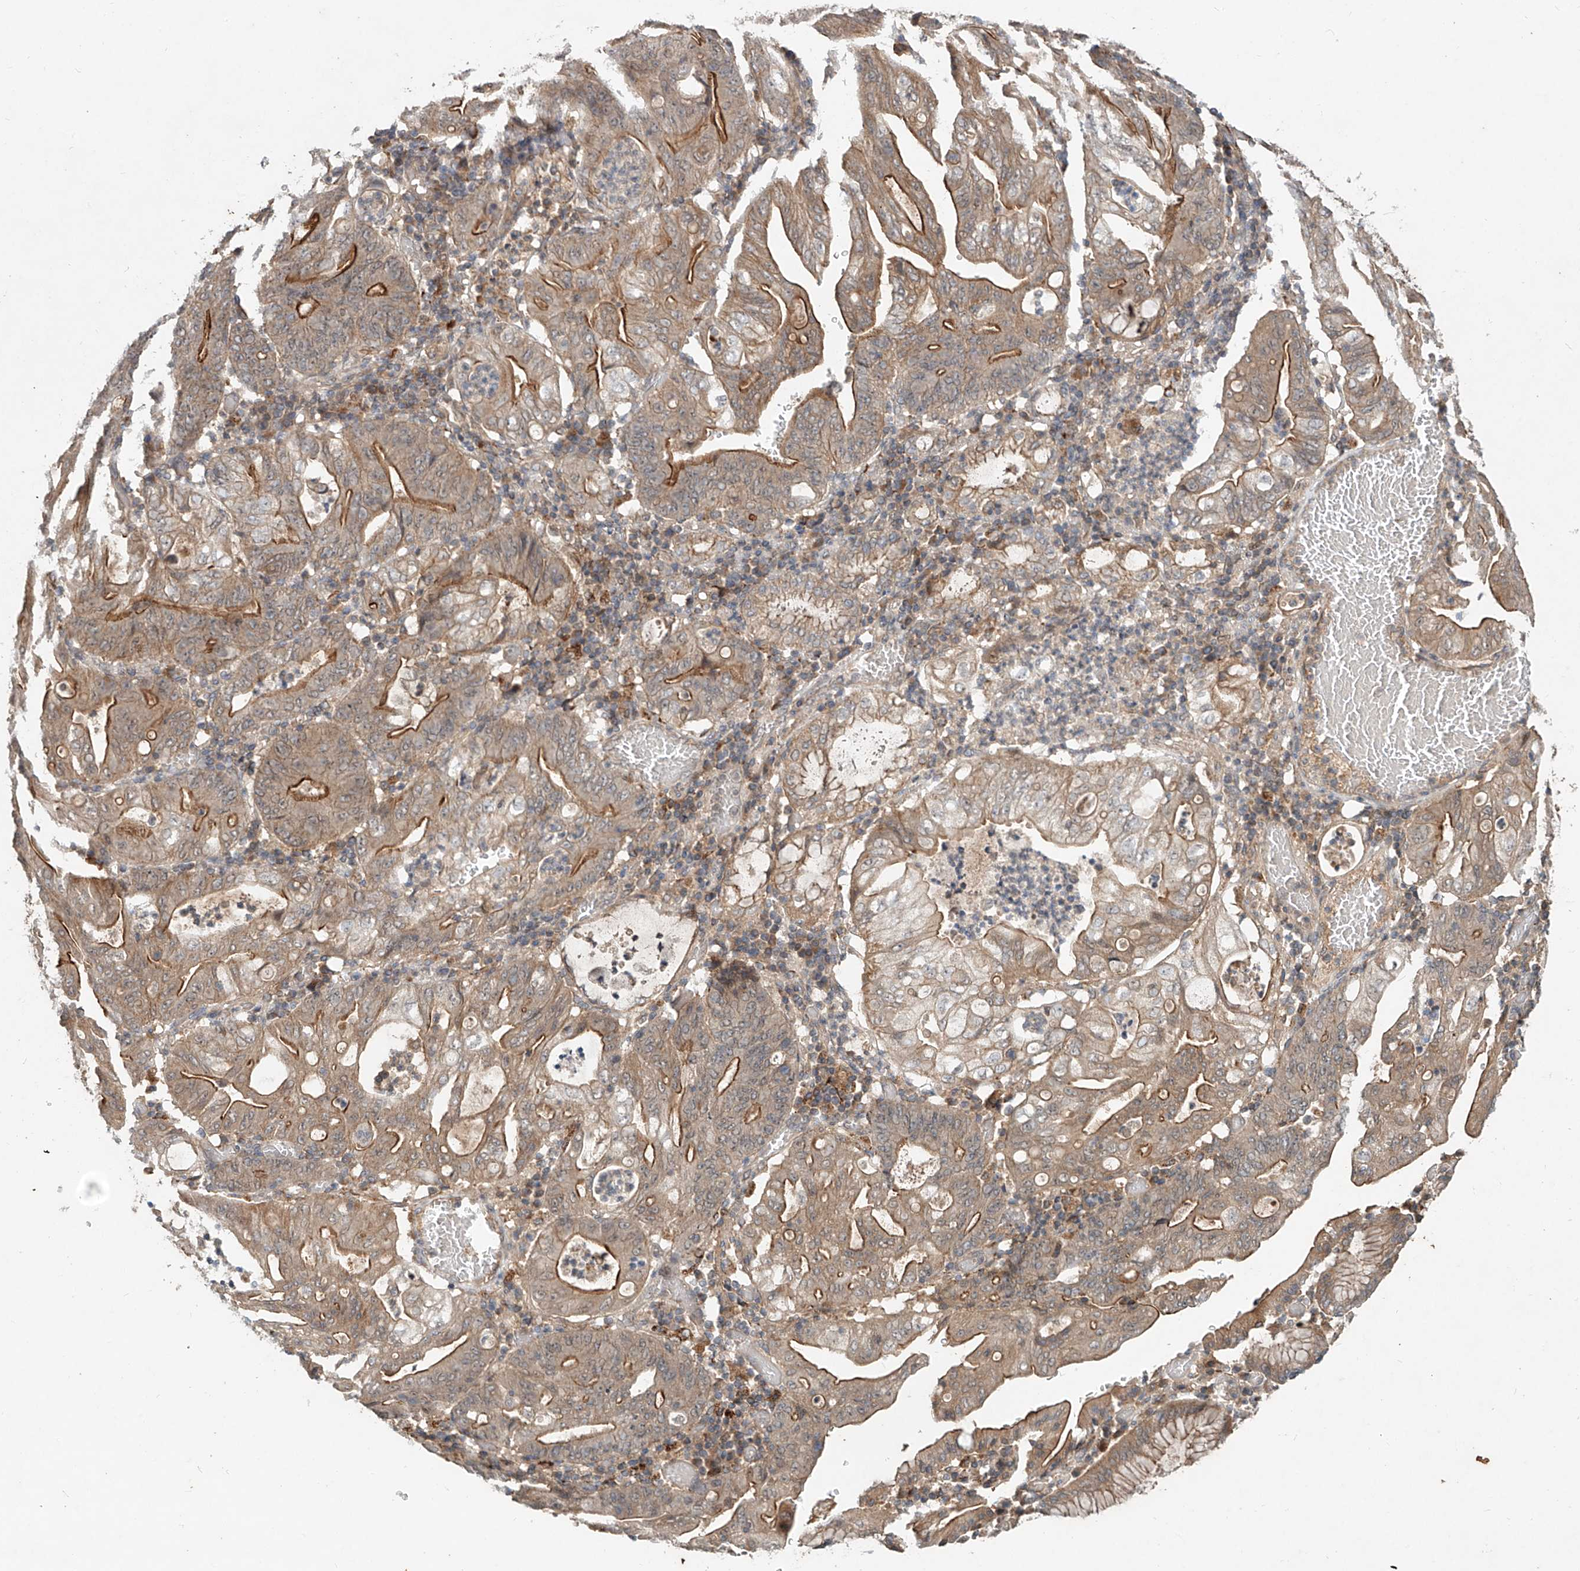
{"staining": {"intensity": "moderate", "quantity": ">75%", "location": "cytoplasmic/membranous"}, "tissue": "stomach cancer", "cell_type": "Tumor cells", "image_type": "cancer", "snomed": [{"axis": "morphology", "description": "Adenocarcinoma, NOS"}, {"axis": "topography", "description": "Stomach"}], "caption": "Stomach adenocarcinoma stained with IHC reveals moderate cytoplasmic/membranous positivity in about >75% of tumor cells.", "gene": "IER5", "patient": {"sex": "female", "age": 73}}